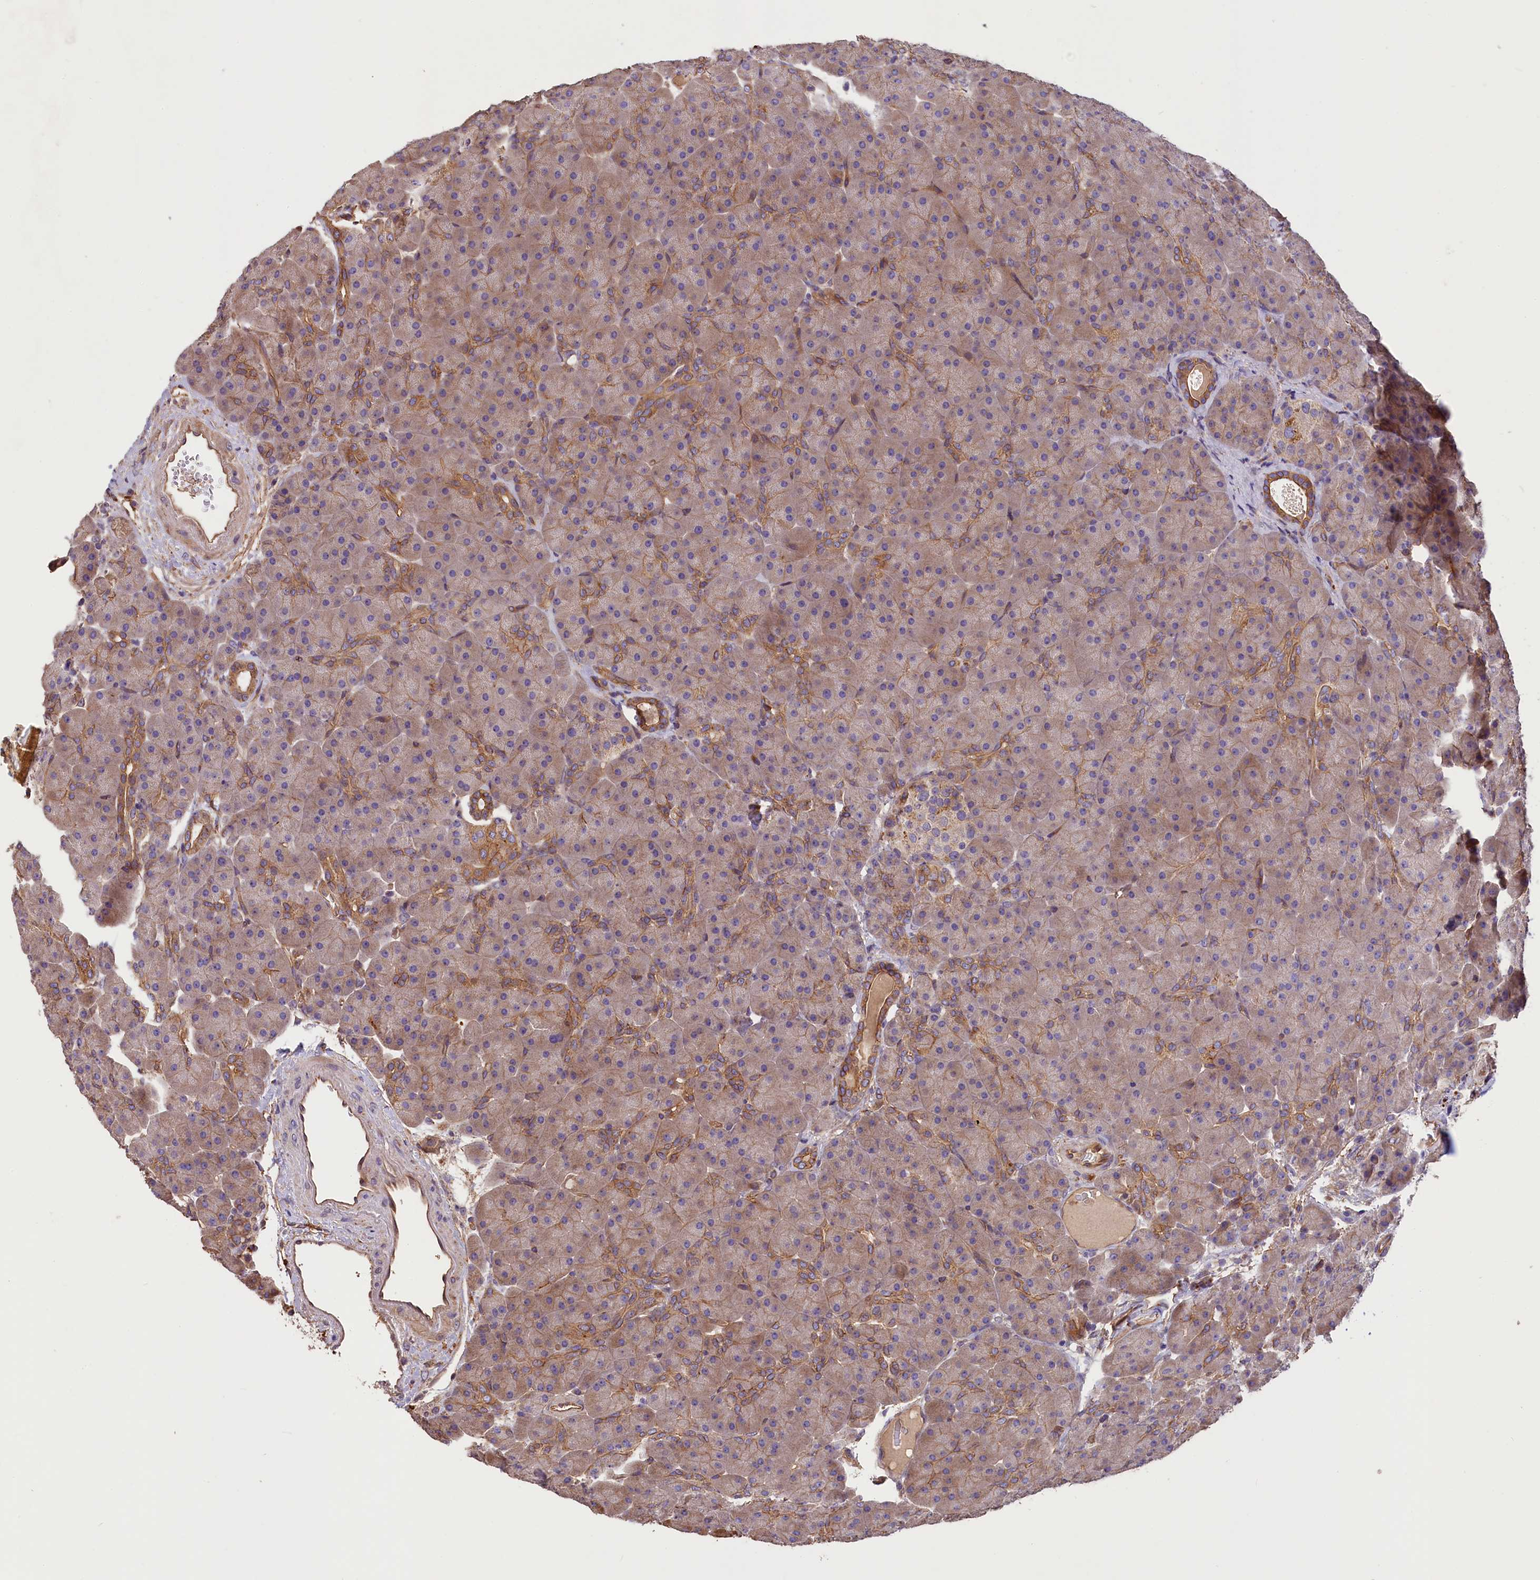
{"staining": {"intensity": "moderate", "quantity": "25%-75%", "location": "cytoplasmic/membranous"}, "tissue": "pancreas", "cell_type": "Exocrine glandular cells", "image_type": "normal", "snomed": [{"axis": "morphology", "description": "Normal tissue, NOS"}, {"axis": "topography", "description": "Pancreas"}], "caption": "A brown stain shows moderate cytoplasmic/membranous staining of a protein in exocrine glandular cells of unremarkable pancreas.", "gene": "ERMARD", "patient": {"sex": "male", "age": 66}}